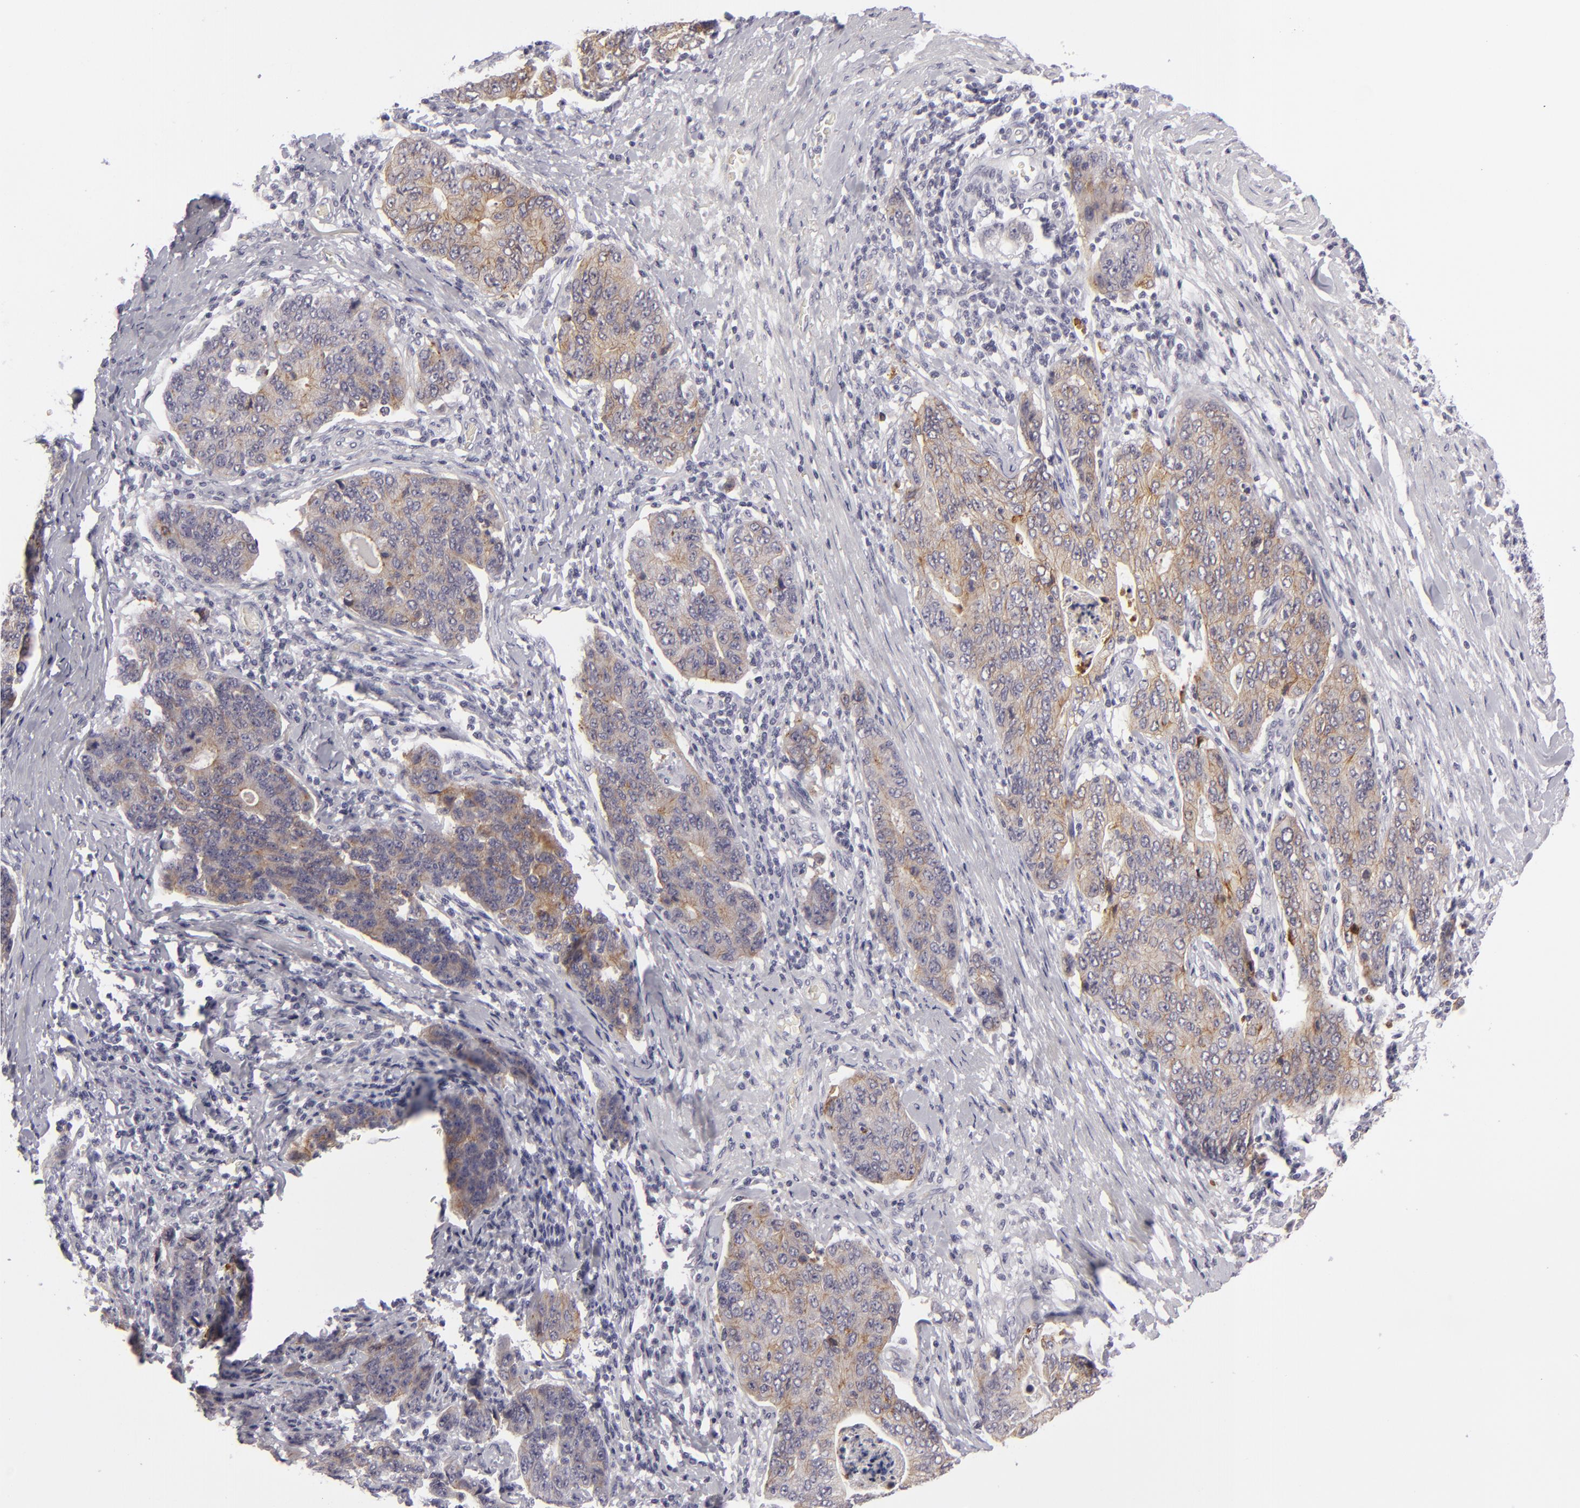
{"staining": {"intensity": "weak", "quantity": "<25%", "location": "cytoplasmic/membranous"}, "tissue": "stomach cancer", "cell_type": "Tumor cells", "image_type": "cancer", "snomed": [{"axis": "morphology", "description": "Adenocarcinoma, NOS"}, {"axis": "topography", "description": "Esophagus"}, {"axis": "topography", "description": "Stomach"}], "caption": "This is a image of immunohistochemistry (IHC) staining of stomach adenocarcinoma, which shows no expression in tumor cells.", "gene": "JUP", "patient": {"sex": "male", "age": 74}}